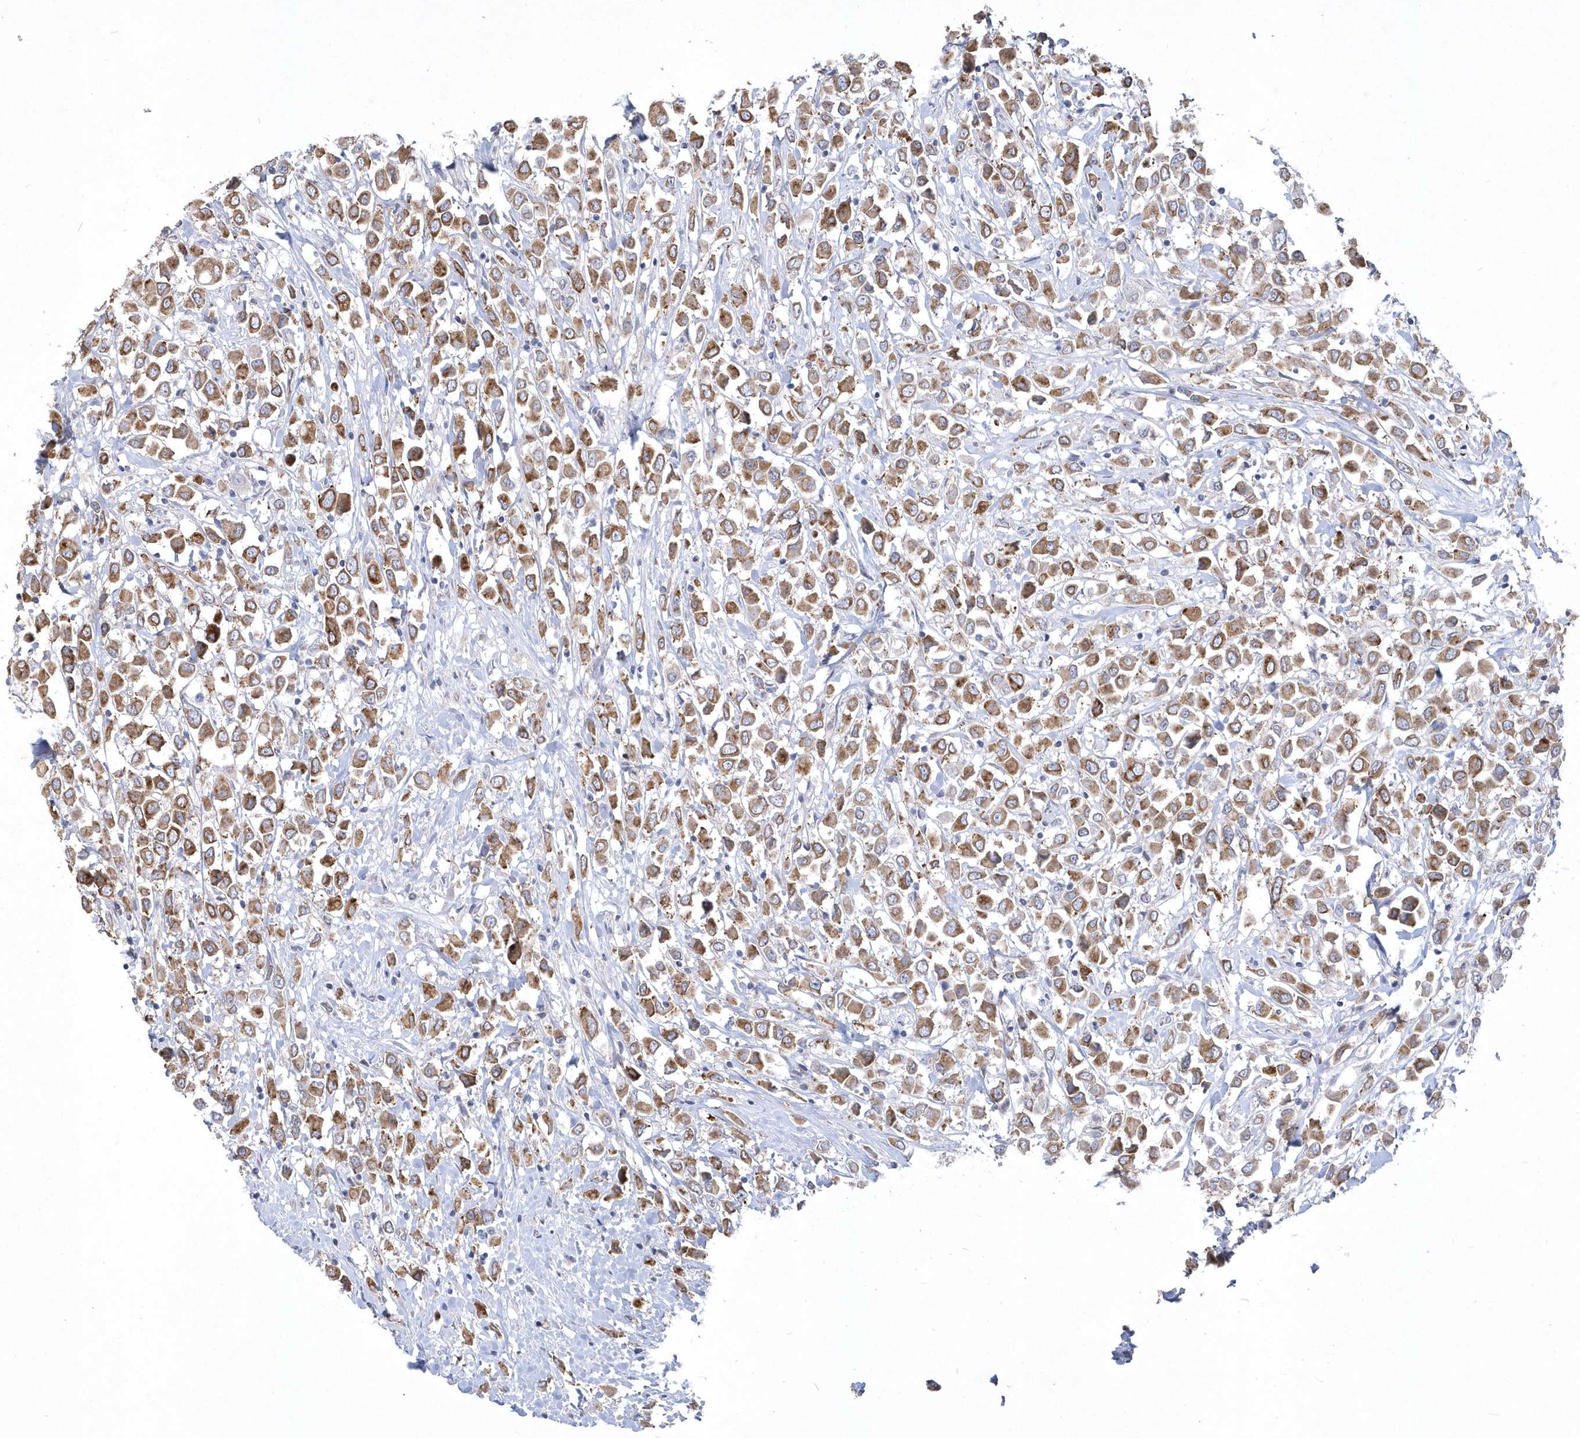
{"staining": {"intensity": "moderate", "quantity": ">75%", "location": "cytoplasmic/membranous"}, "tissue": "breast cancer", "cell_type": "Tumor cells", "image_type": "cancer", "snomed": [{"axis": "morphology", "description": "Duct carcinoma"}, {"axis": "topography", "description": "Breast"}], "caption": "Immunohistochemical staining of breast cancer reveals medium levels of moderate cytoplasmic/membranous positivity in about >75% of tumor cells.", "gene": "DGAT1", "patient": {"sex": "female", "age": 61}}